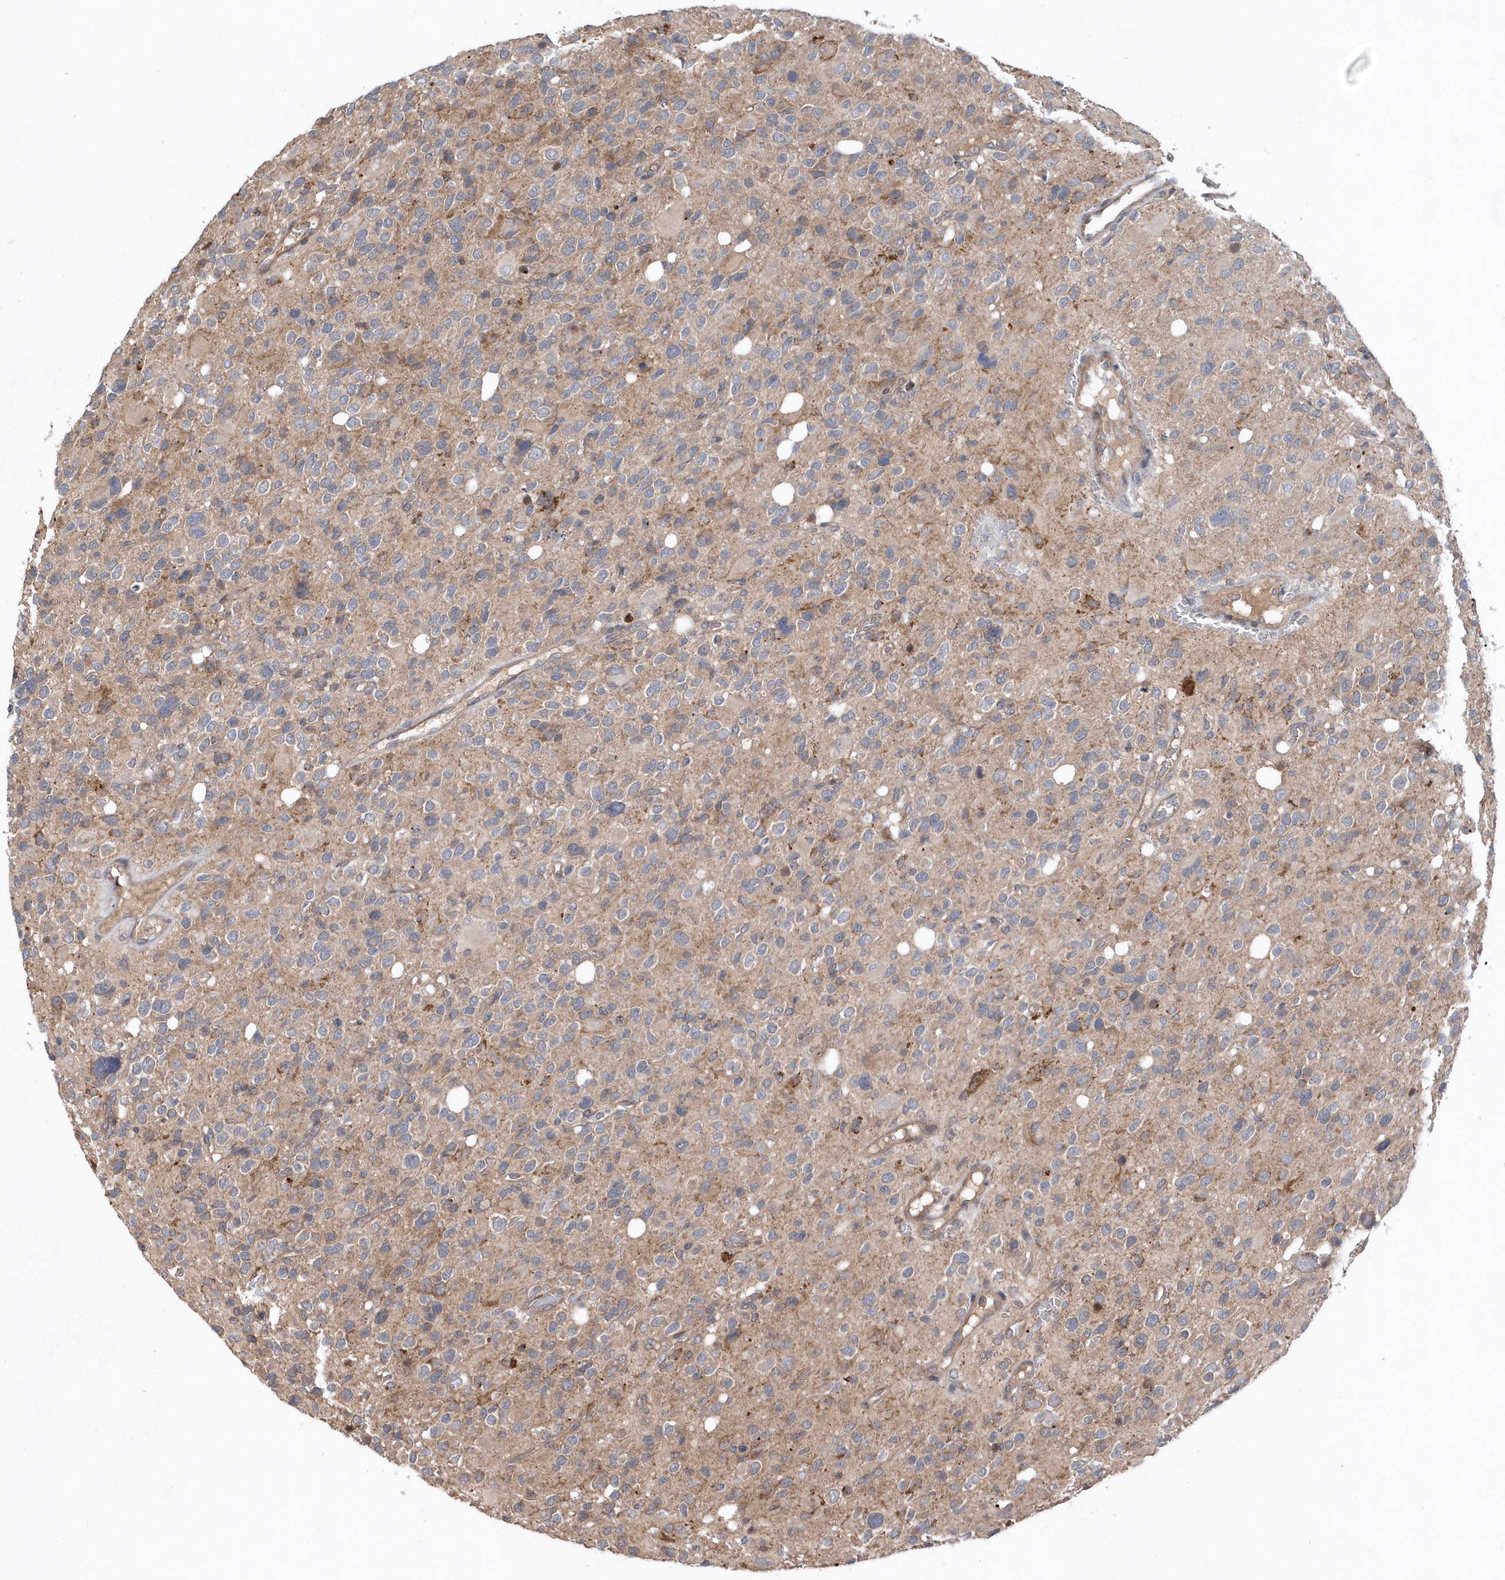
{"staining": {"intensity": "negative", "quantity": "none", "location": "none"}, "tissue": "glioma", "cell_type": "Tumor cells", "image_type": "cancer", "snomed": [{"axis": "morphology", "description": "Glioma, malignant, High grade"}, {"axis": "topography", "description": "Brain"}], "caption": "Glioma stained for a protein using immunohistochemistry (IHC) displays no positivity tumor cells.", "gene": "HMGCS1", "patient": {"sex": "male", "age": 48}}